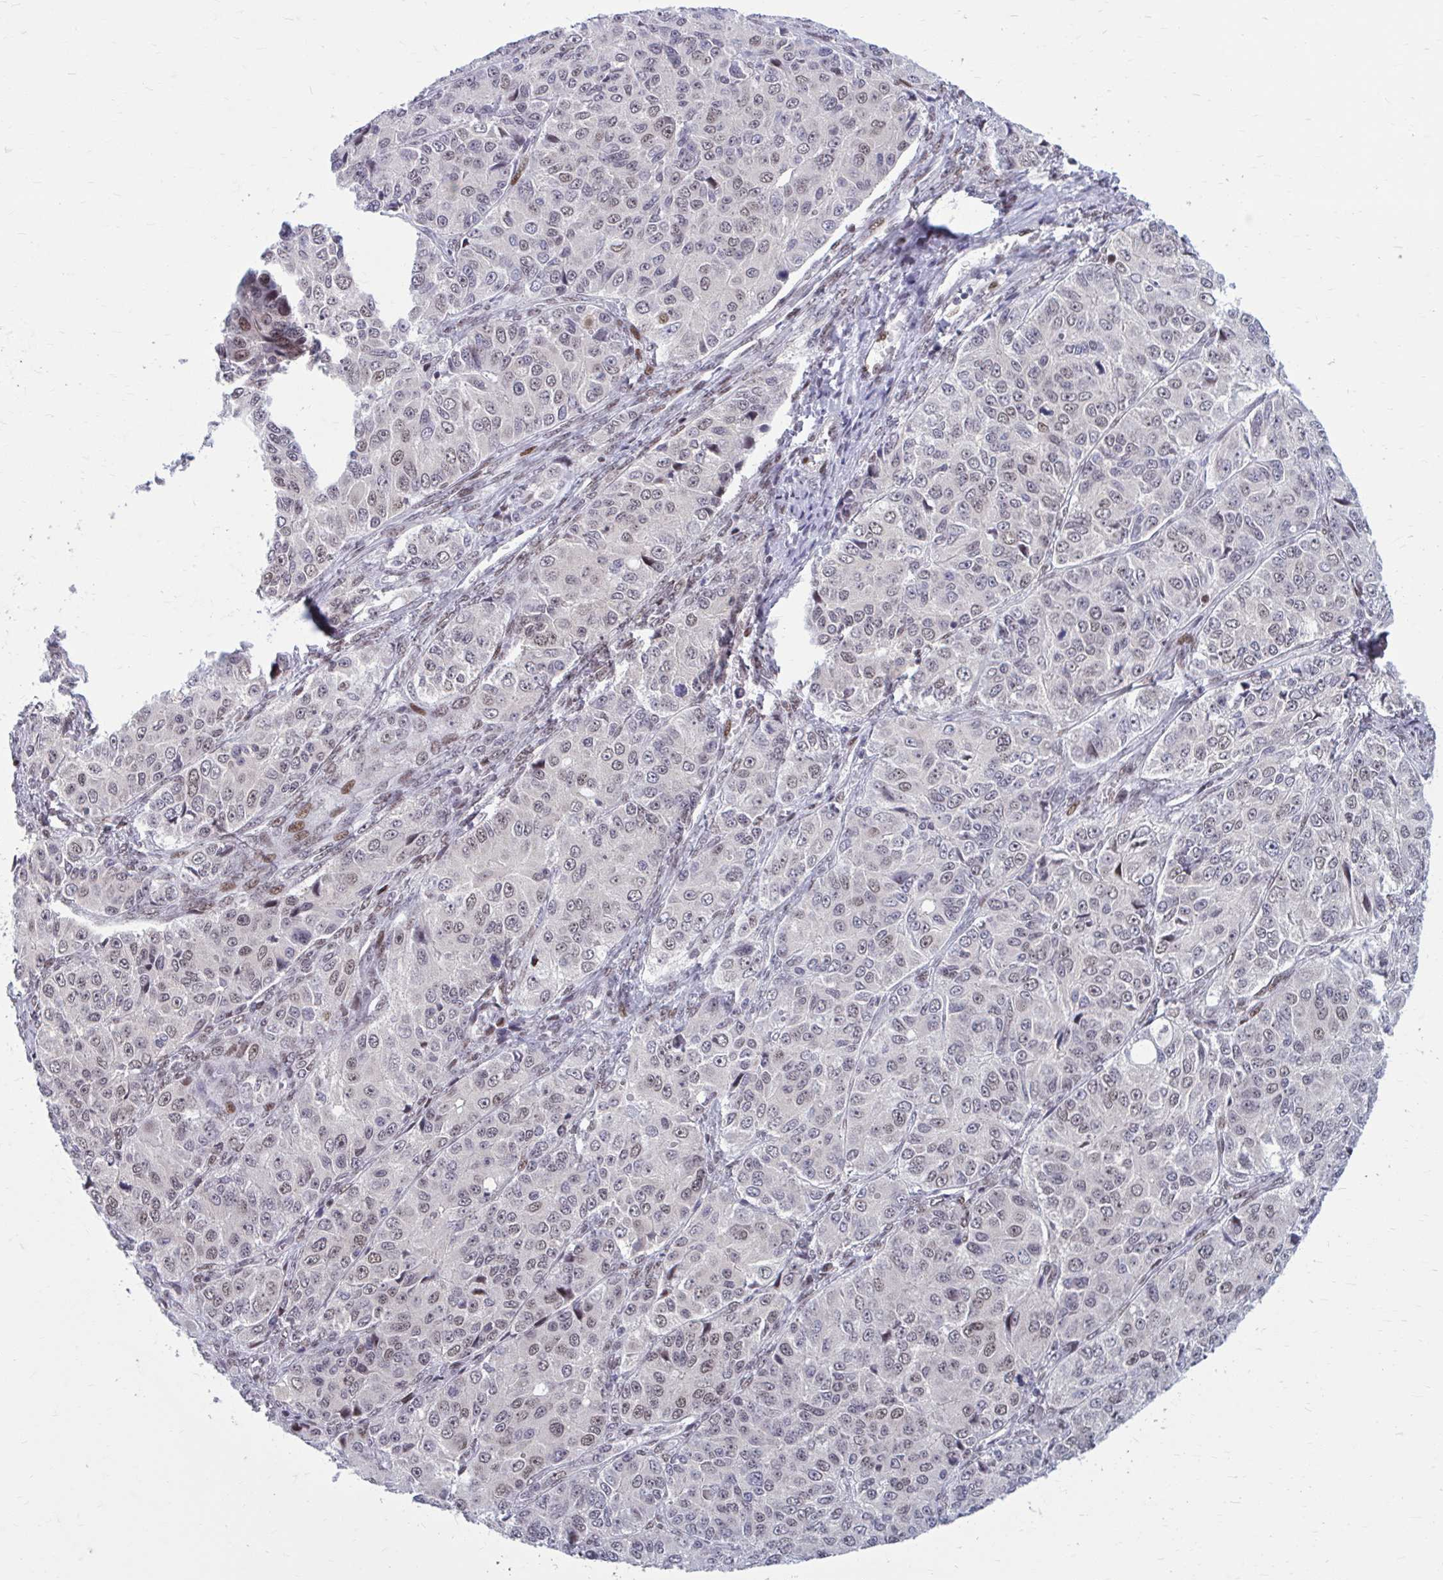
{"staining": {"intensity": "weak", "quantity": ">75%", "location": "nuclear"}, "tissue": "ovarian cancer", "cell_type": "Tumor cells", "image_type": "cancer", "snomed": [{"axis": "morphology", "description": "Carcinoma, endometroid"}, {"axis": "topography", "description": "Ovary"}], "caption": "Protein staining exhibits weak nuclear positivity in about >75% of tumor cells in ovarian cancer. Using DAB (brown) and hematoxylin (blue) stains, captured at high magnification using brightfield microscopy.", "gene": "PSME4", "patient": {"sex": "female", "age": 51}}